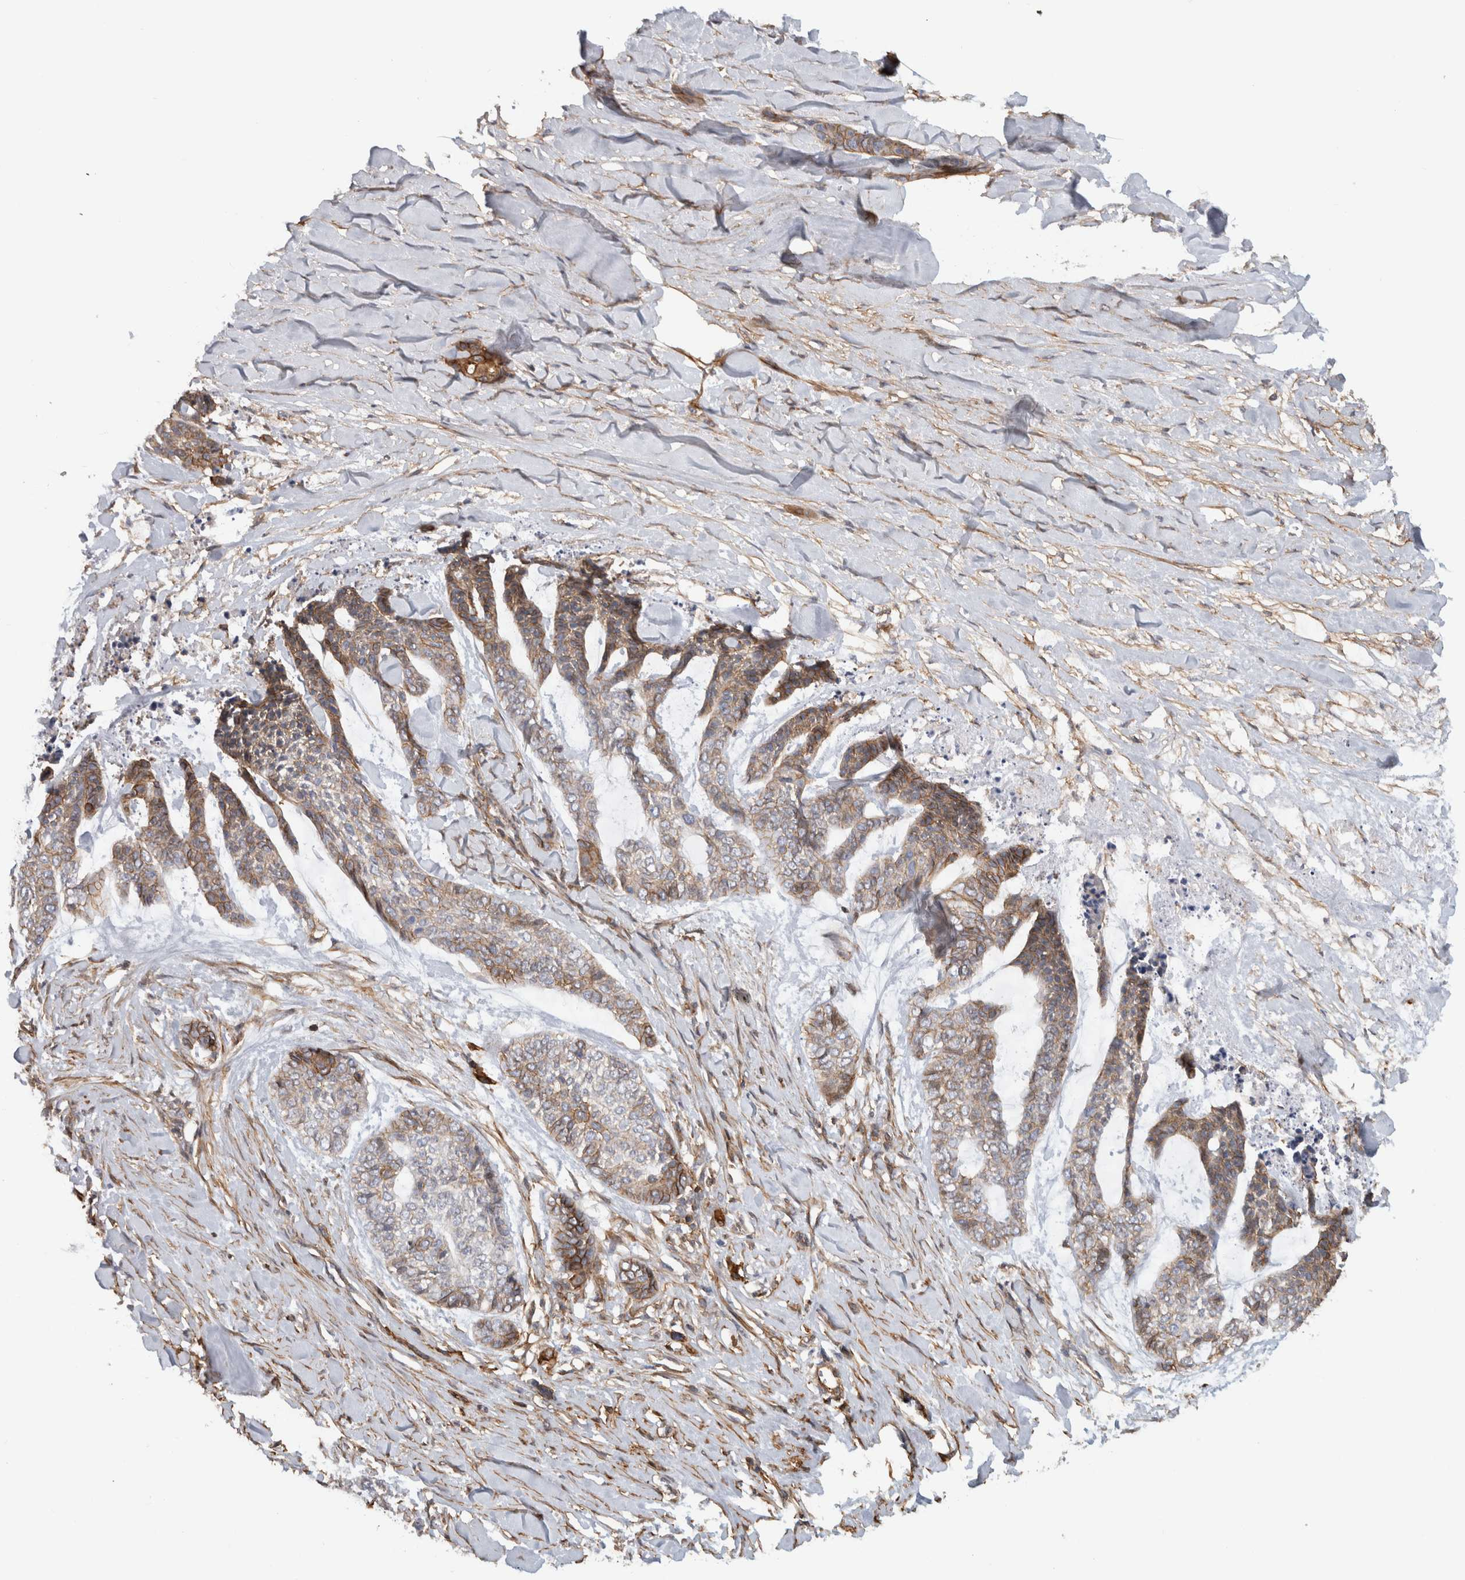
{"staining": {"intensity": "moderate", "quantity": "25%-75%", "location": "cytoplasmic/membranous"}, "tissue": "skin cancer", "cell_type": "Tumor cells", "image_type": "cancer", "snomed": [{"axis": "morphology", "description": "Basal cell carcinoma"}, {"axis": "topography", "description": "Skin"}], "caption": "Immunohistochemical staining of skin basal cell carcinoma displays medium levels of moderate cytoplasmic/membranous protein staining in about 25%-75% of tumor cells. (brown staining indicates protein expression, while blue staining denotes nuclei).", "gene": "AHNAK", "patient": {"sex": "female", "age": 64}}